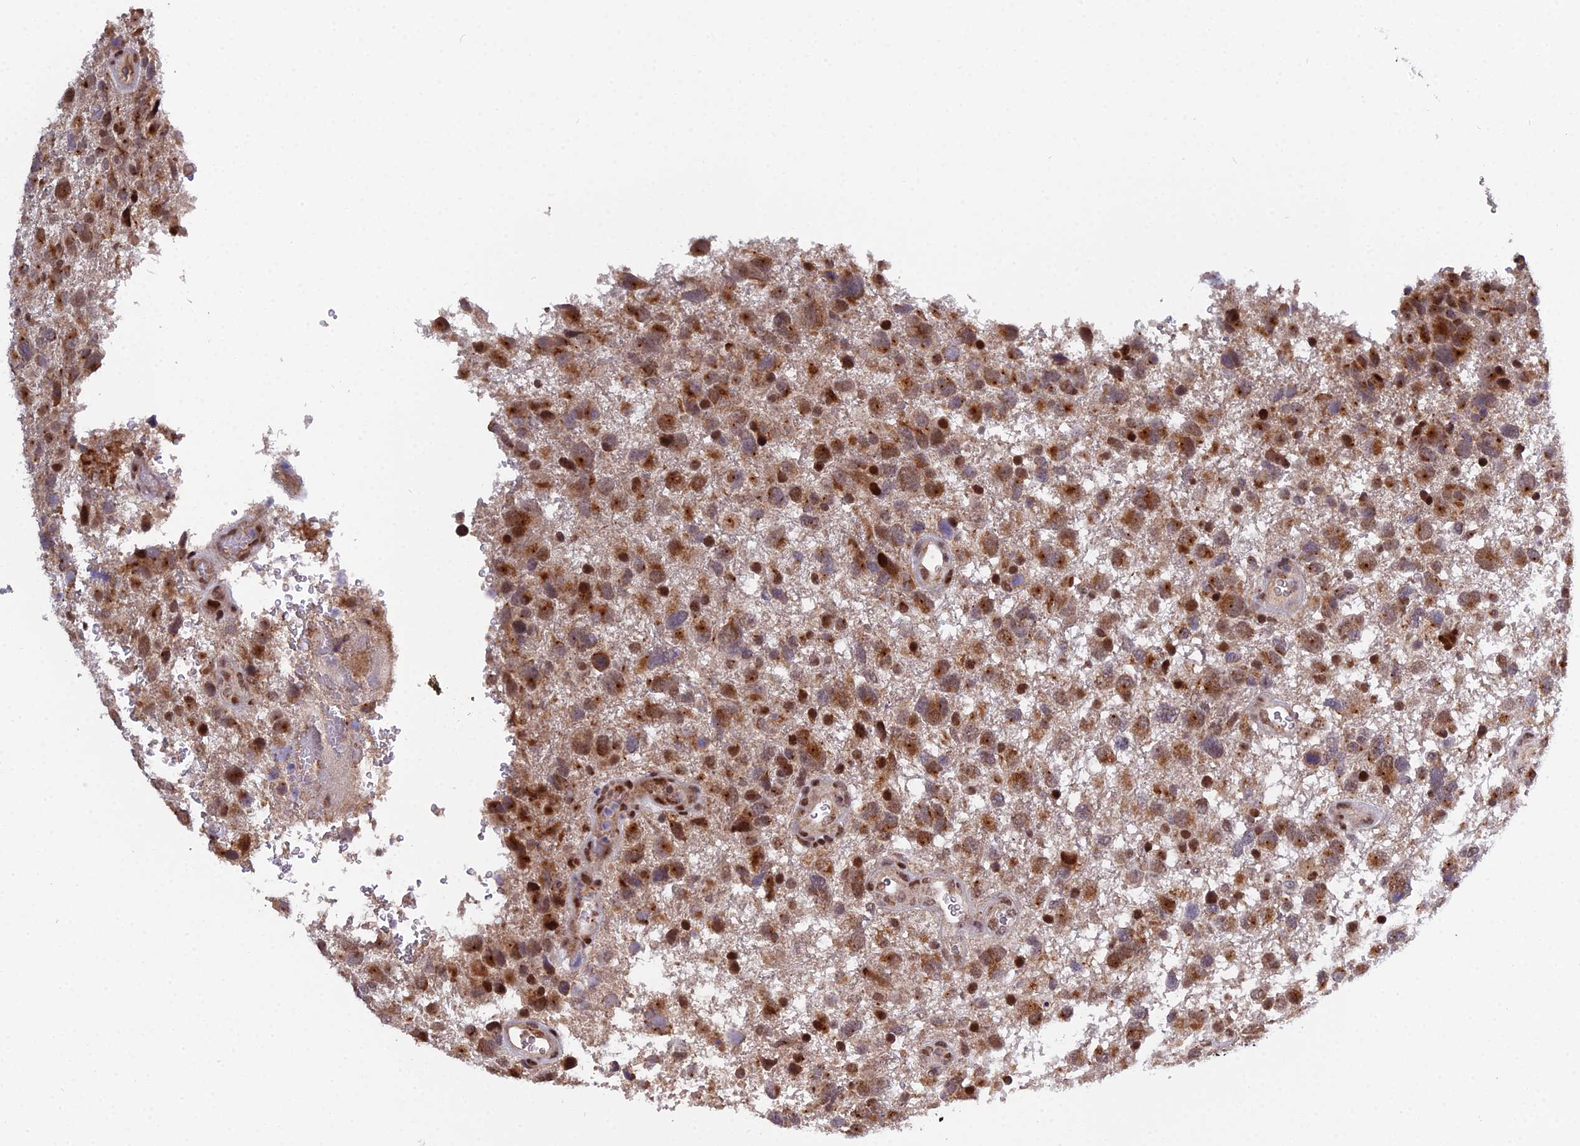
{"staining": {"intensity": "moderate", "quantity": ">75%", "location": "cytoplasmic/membranous,nuclear"}, "tissue": "glioma", "cell_type": "Tumor cells", "image_type": "cancer", "snomed": [{"axis": "morphology", "description": "Glioma, malignant, High grade"}, {"axis": "topography", "description": "Brain"}], "caption": "This is an image of immunohistochemistry (IHC) staining of glioma, which shows moderate staining in the cytoplasmic/membranous and nuclear of tumor cells.", "gene": "ARL2", "patient": {"sex": "male", "age": 61}}